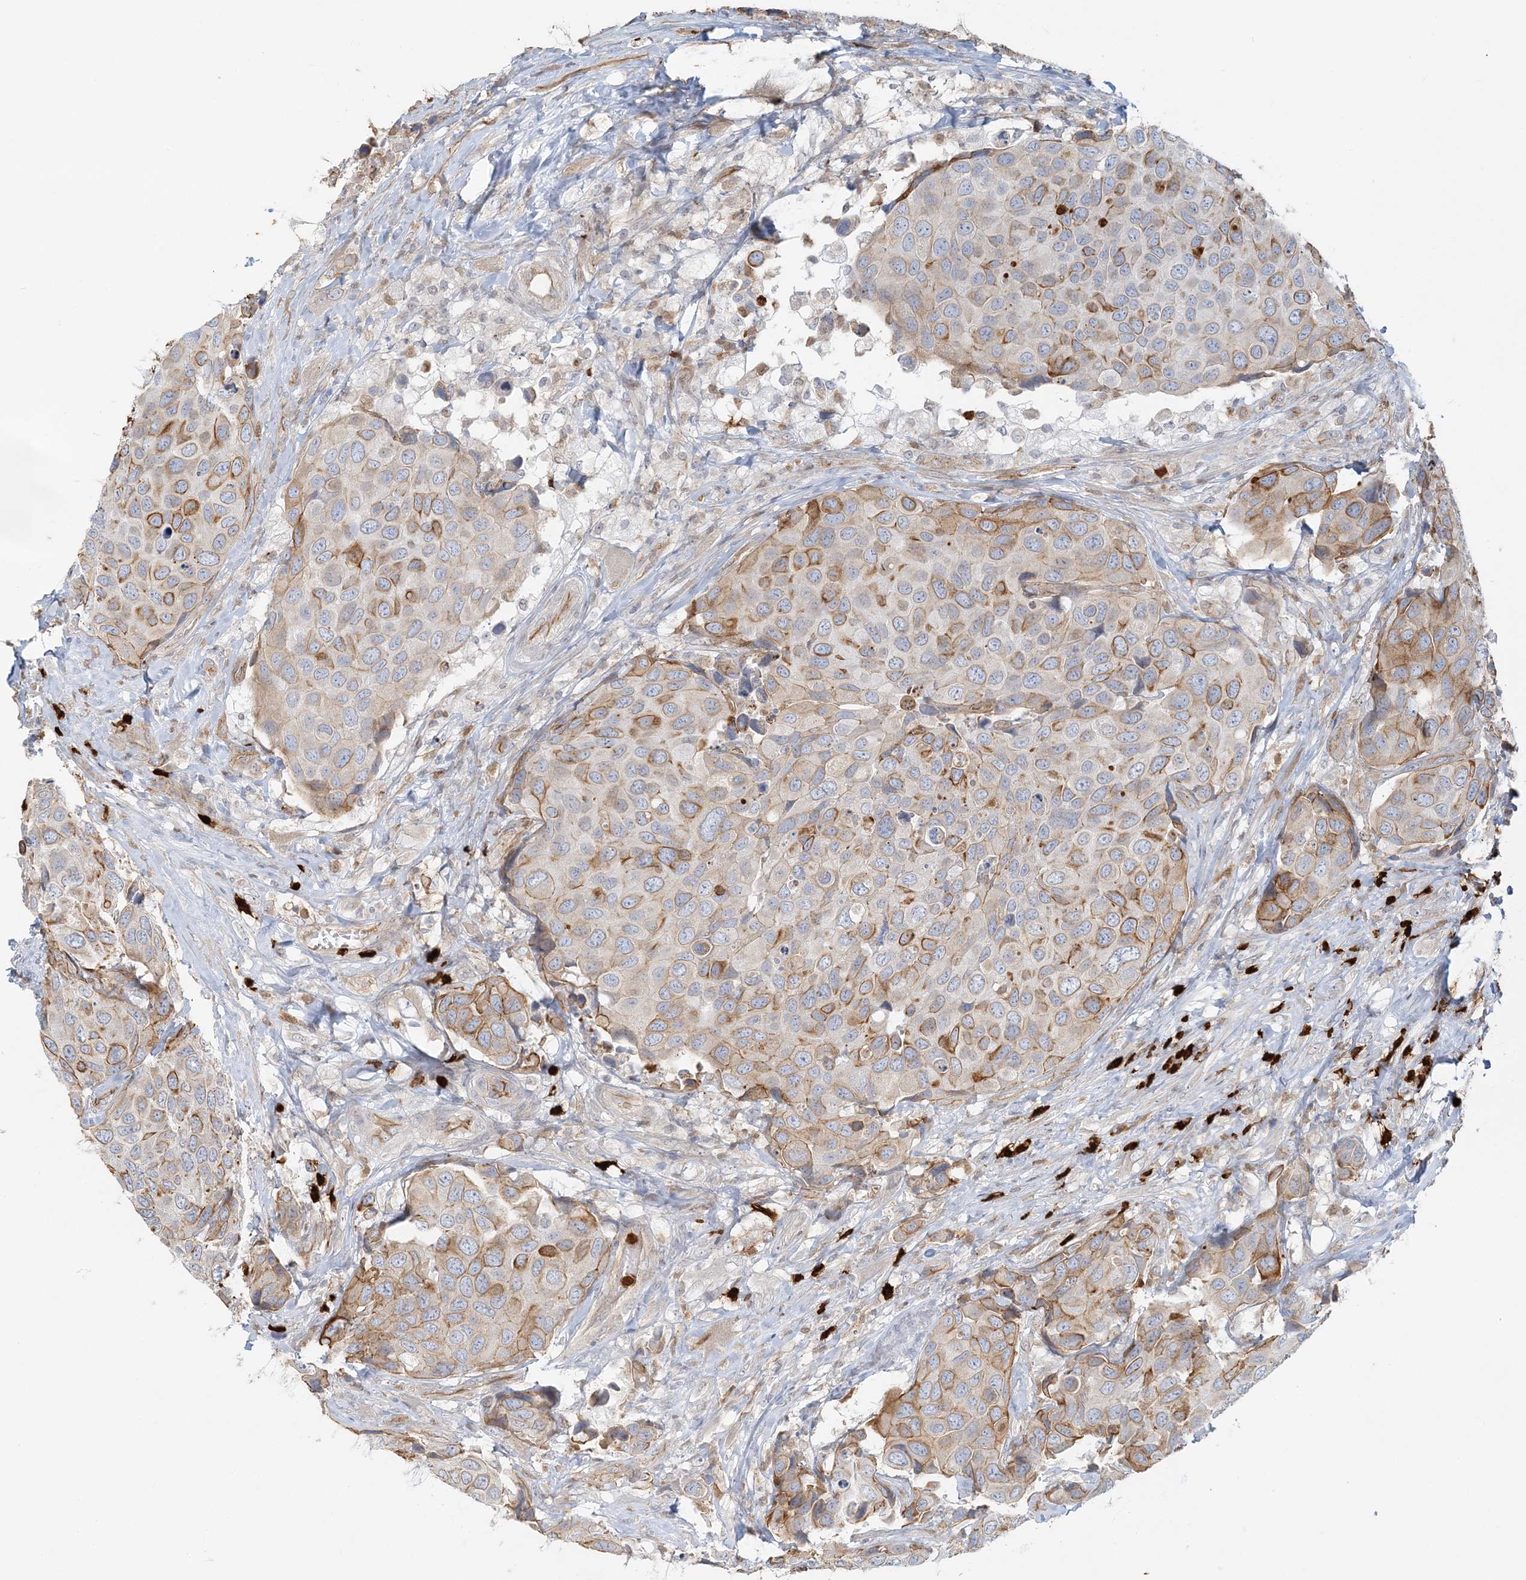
{"staining": {"intensity": "moderate", "quantity": "25%-75%", "location": "cytoplasmic/membranous"}, "tissue": "urothelial cancer", "cell_type": "Tumor cells", "image_type": "cancer", "snomed": [{"axis": "morphology", "description": "Urothelial carcinoma, High grade"}, {"axis": "topography", "description": "Urinary bladder"}], "caption": "Tumor cells reveal medium levels of moderate cytoplasmic/membranous expression in about 25%-75% of cells in human urothelial carcinoma (high-grade).", "gene": "DNAH1", "patient": {"sex": "male", "age": 74}}